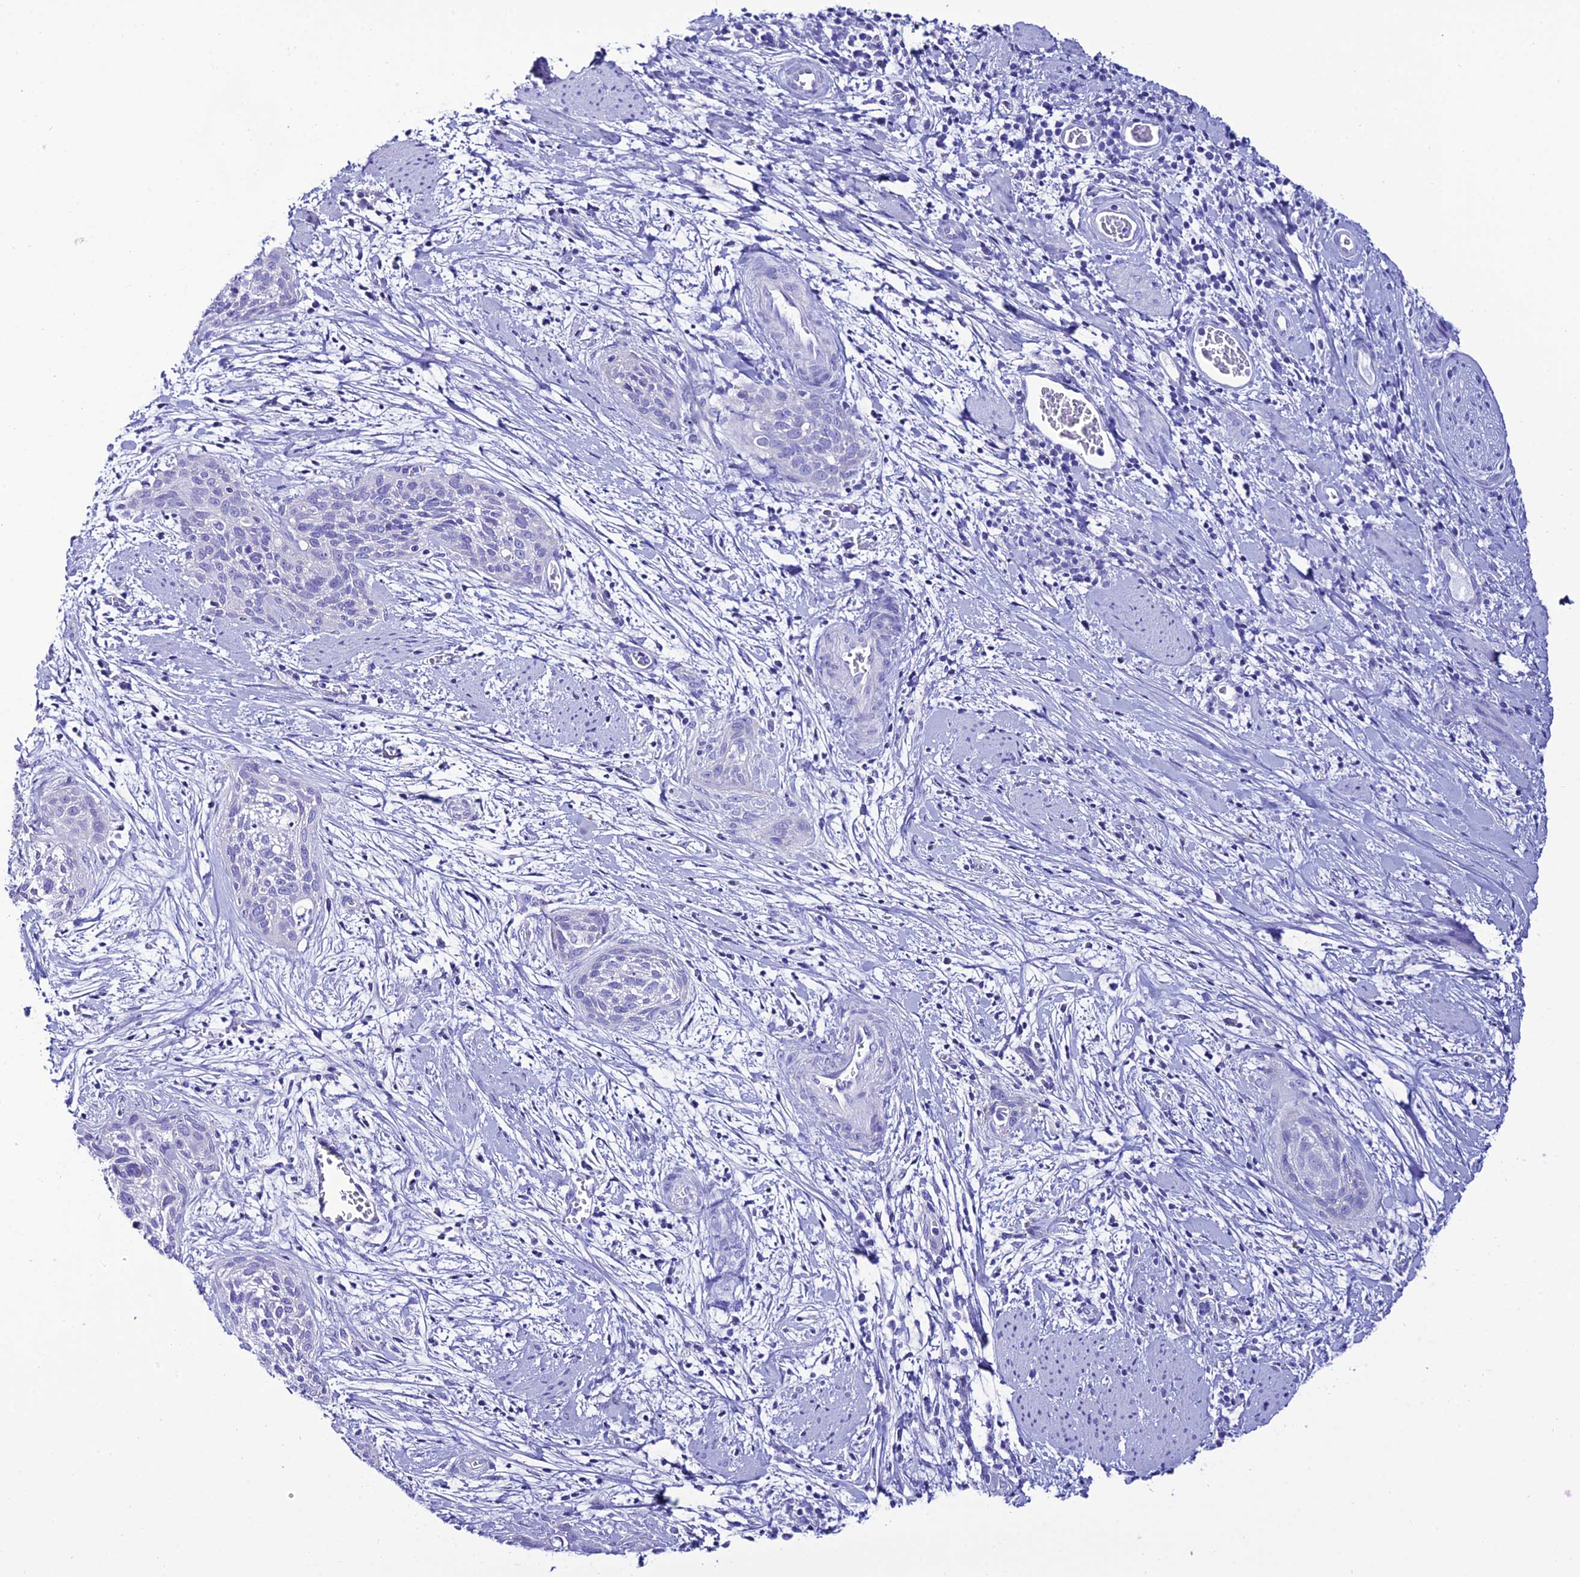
{"staining": {"intensity": "negative", "quantity": "none", "location": "none"}, "tissue": "cervical cancer", "cell_type": "Tumor cells", "image_type": "cancer", "snomed": [{"axis": "morphology", "description": "Squamous cell carcinoma, NOS"}, {"axis": "topography", "description": "Cervix"}], "caption": "There is no significant staining in tumor cells of squamous cell carcinoma (cervical).", "gene": "OR4D5", "patient": {"sex": "female", "age": 55}}